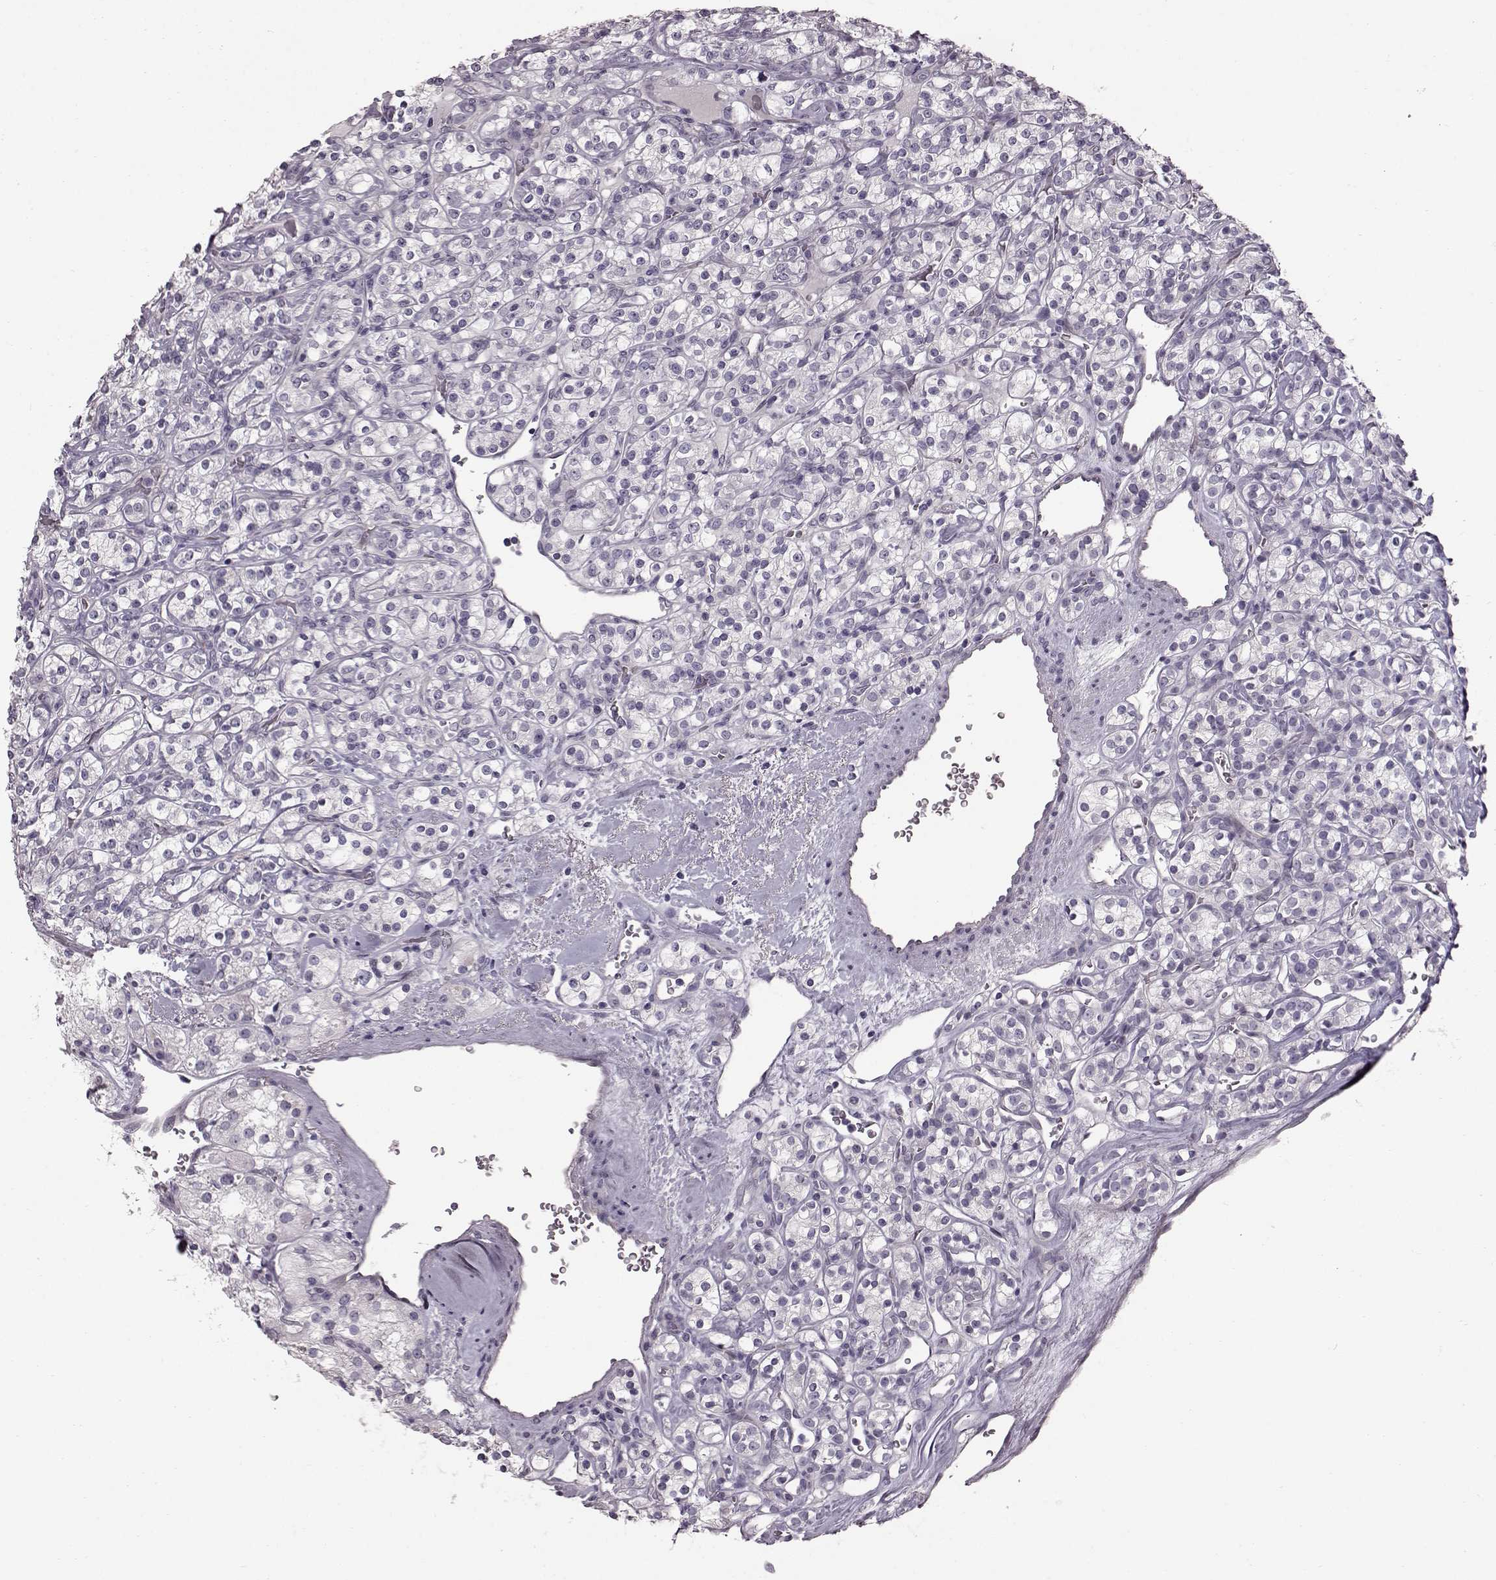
{"staining": {"intensity": "negative", "quantity": "none", "location": "none"}, "tissue": "renal cancer", "cell_type": "Tumor cells", "image_type": "cancer", "snomed": [{"axis": "morphology", "description": "Adenocarcinoma, NOS"}, {"axis": "topography", "description": "Kidney"}], "caption": "Protein analysis of renal cancer exhibits no significant positivity in tumor cells.", "gene": "TCHHL1", "patient": {"sex": "male", "age": 77}}